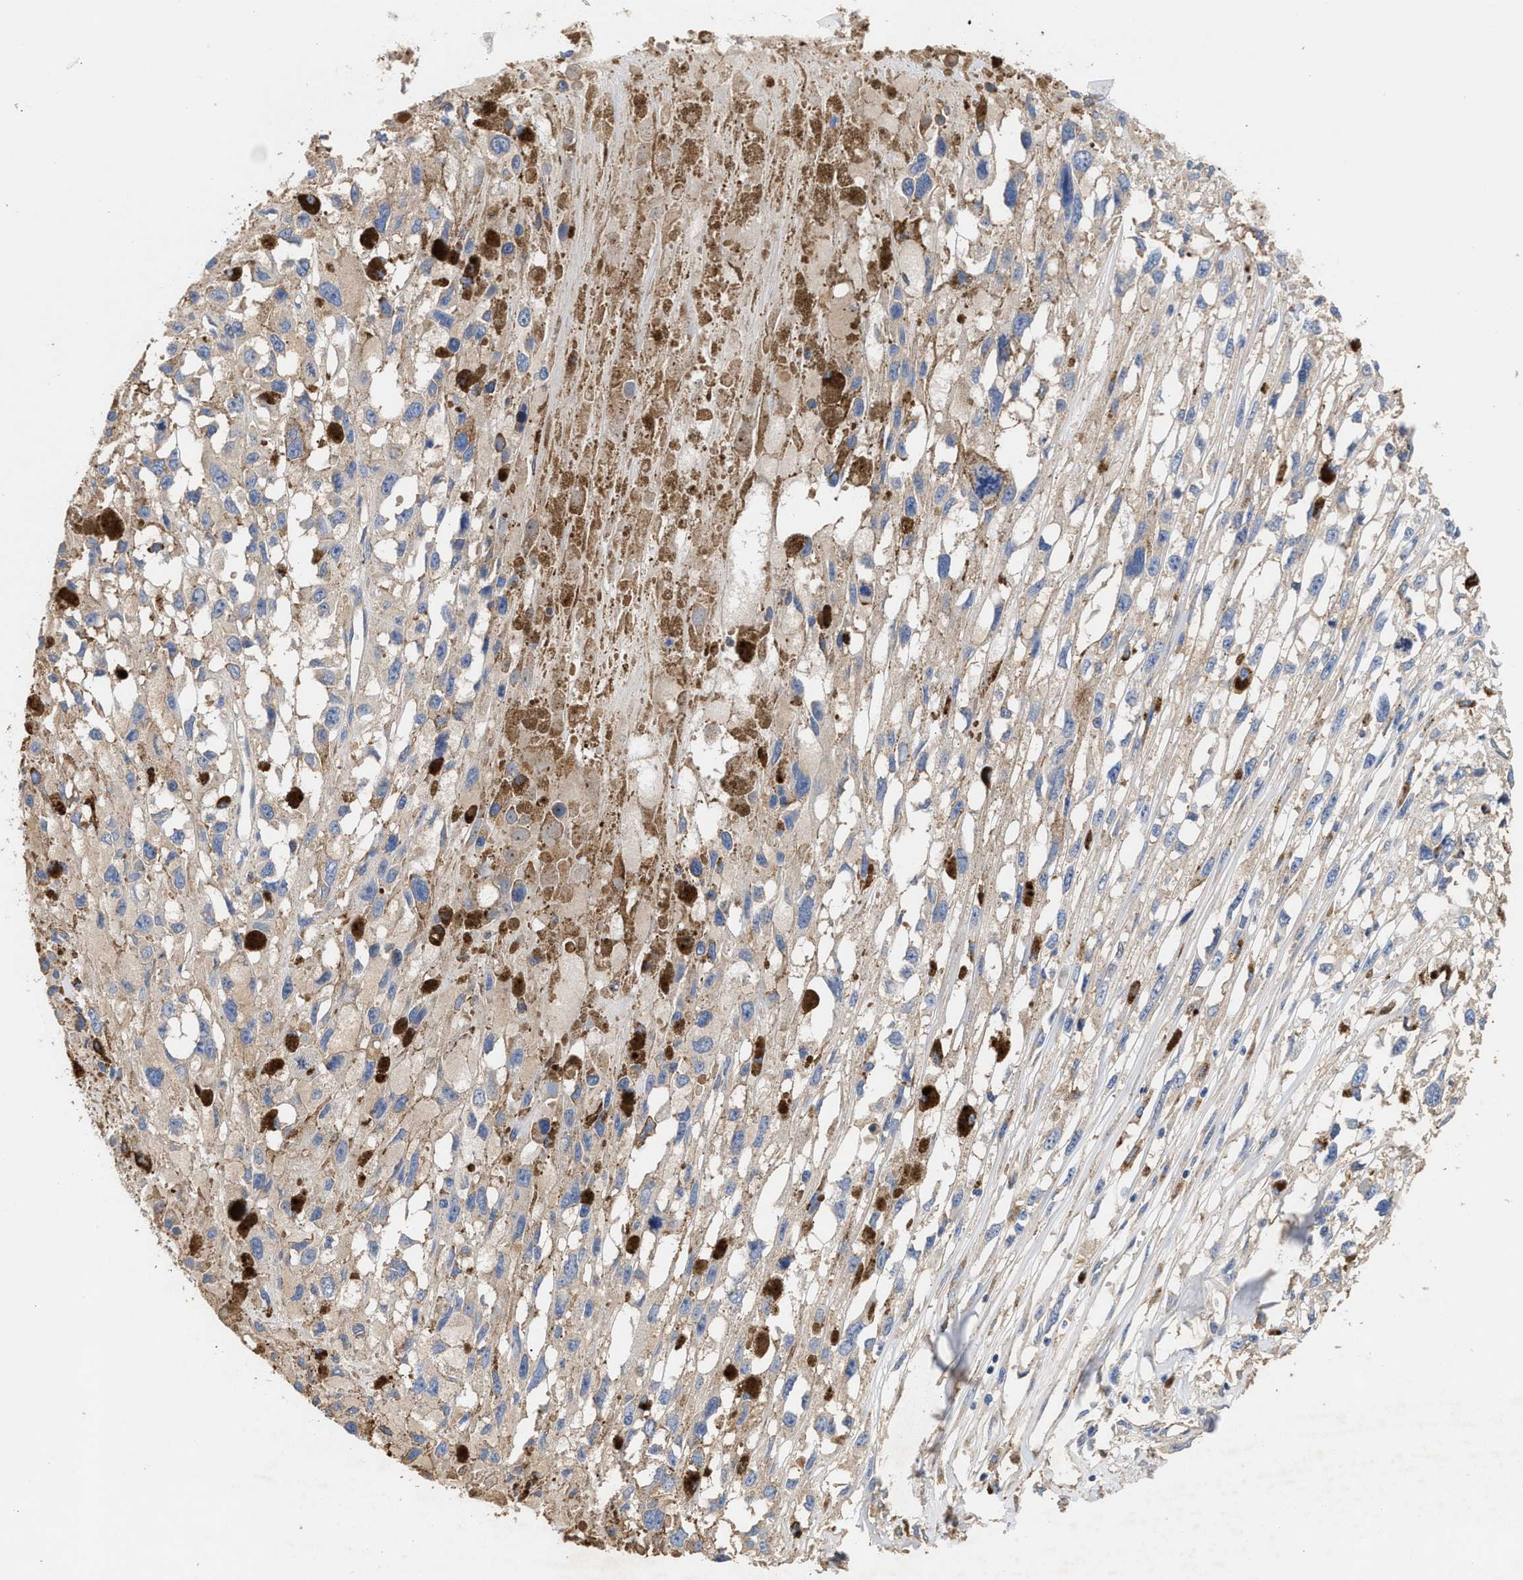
{"staining": {"intensity": "weak", "quantity": "<25%", "location": "cytoplasmic/membranous"}, "tissue": "melanoma", "cell_type": "Tumor cells", "image_type": "cancer", "snomed": [{"axis": "morphology", "description": "Malignant melanoma, Metastatic site"}, {"axis": "topography", "description": "Lymph node"}], "caption": "Immunohistochemistry (IHC) image of neoplastic tissue: melanoma stained with DAB (3,3'-diaminobenzidine) reveals no significant protein positivity in tumor cells. The staining is performed using DAB (3,3'-diaminobenzidine) brown chromogen with nuclei counter-stained in using hematoxylin.", "gene": "KLB", "patient": {"sex": "male", "age": 59}}